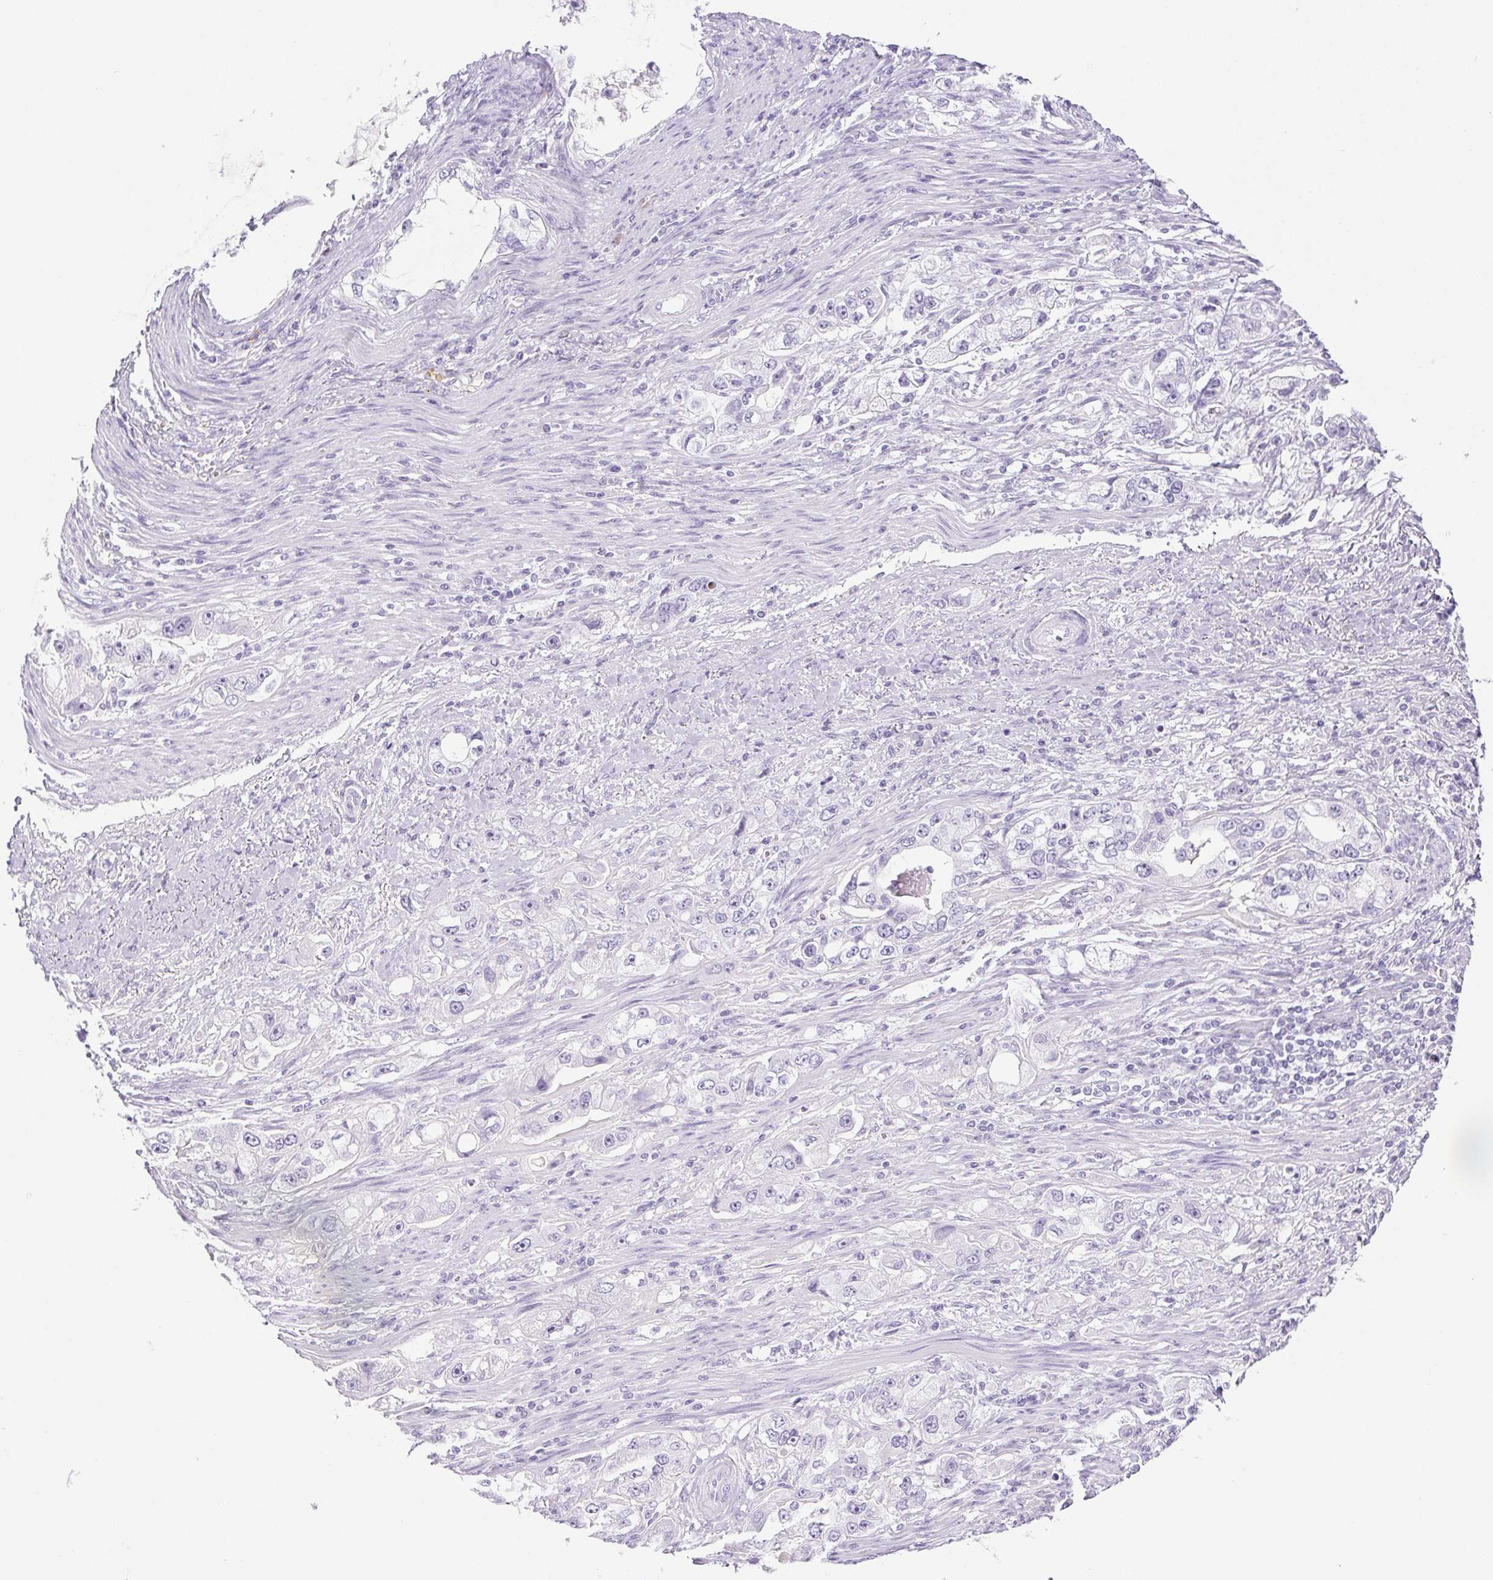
{"staining": {"intensity": "negative", "quantity": "none", "location": "none"}, "tissue": "stomach cancer", "cell_type": "Tumor cells", "image_type": "cancer", "snomed": [{"axis": "morphology", "description": "Adenocarcinoma, NOS"}, {"axis": "topography", "description": "Stomach, lower"}], "caption": "Tumor cells are negative for protein expression in human adenocarcinoma (stomach).", "gene": "PAPPA2", "patient": {"sex": "female", "age": 93}}